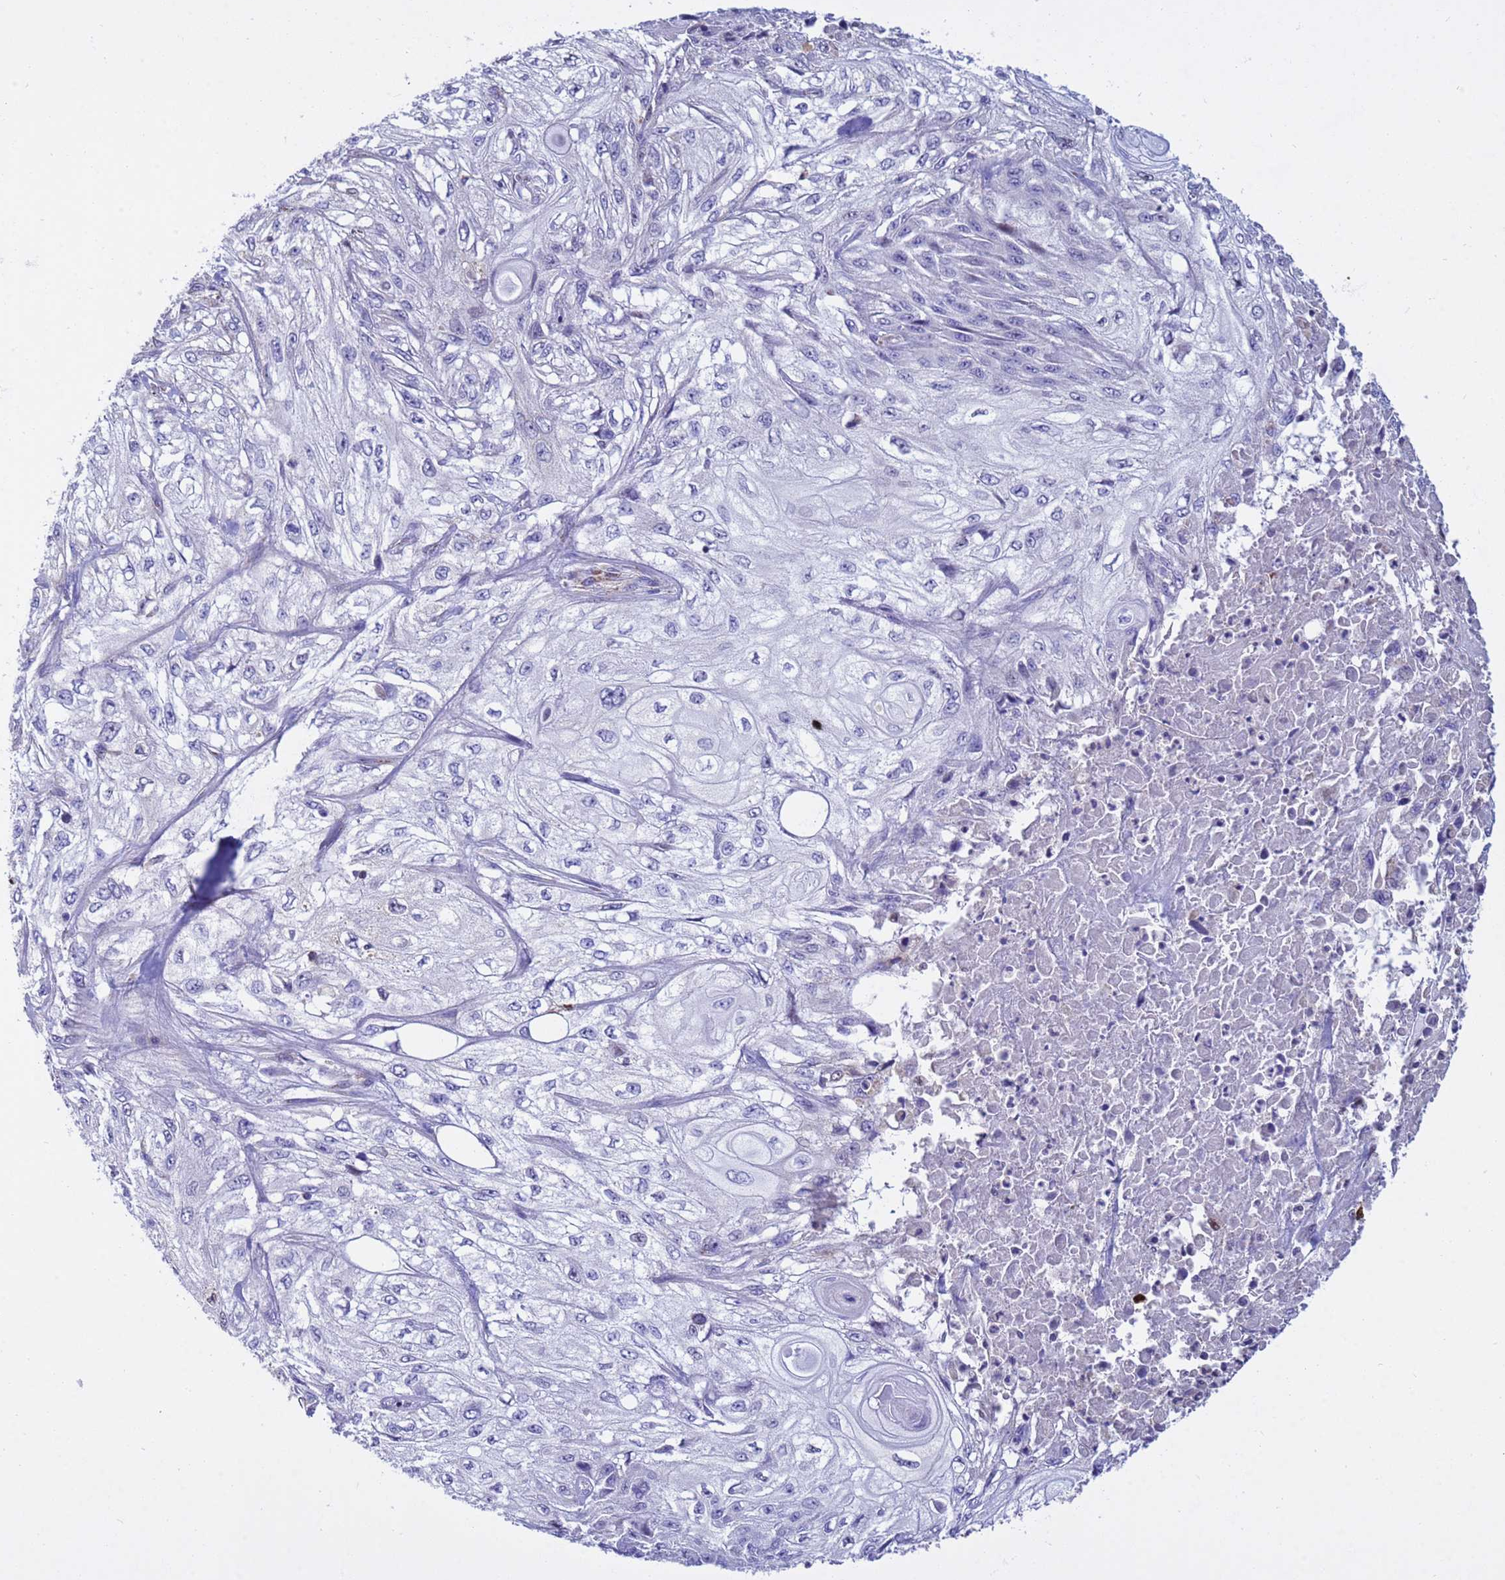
{"staining": {"intensity": "negative", "quantity": "none", "location": "none"}, "tissue": "skin cancer", "cell_type": "Tumor cells", "image_type": "cancer", "snomed": [{"axis": "morphology", "description": "Squamous cell carcinoma, NOS"}, {"axis": "morphology", "description": "Squamous cell carcinoma, metastatic, NOS"}, {"axis": "topography", "description": "Skin"}, {"axis": "topography", "description": "Lymph node"}], "caption": "Human skin squamous cell carcinoma stained for a protein using IHC displays no expression in tumor cells.", "gene": "TUBGCP3", "patient": {"sex": "male", "age": 75}}